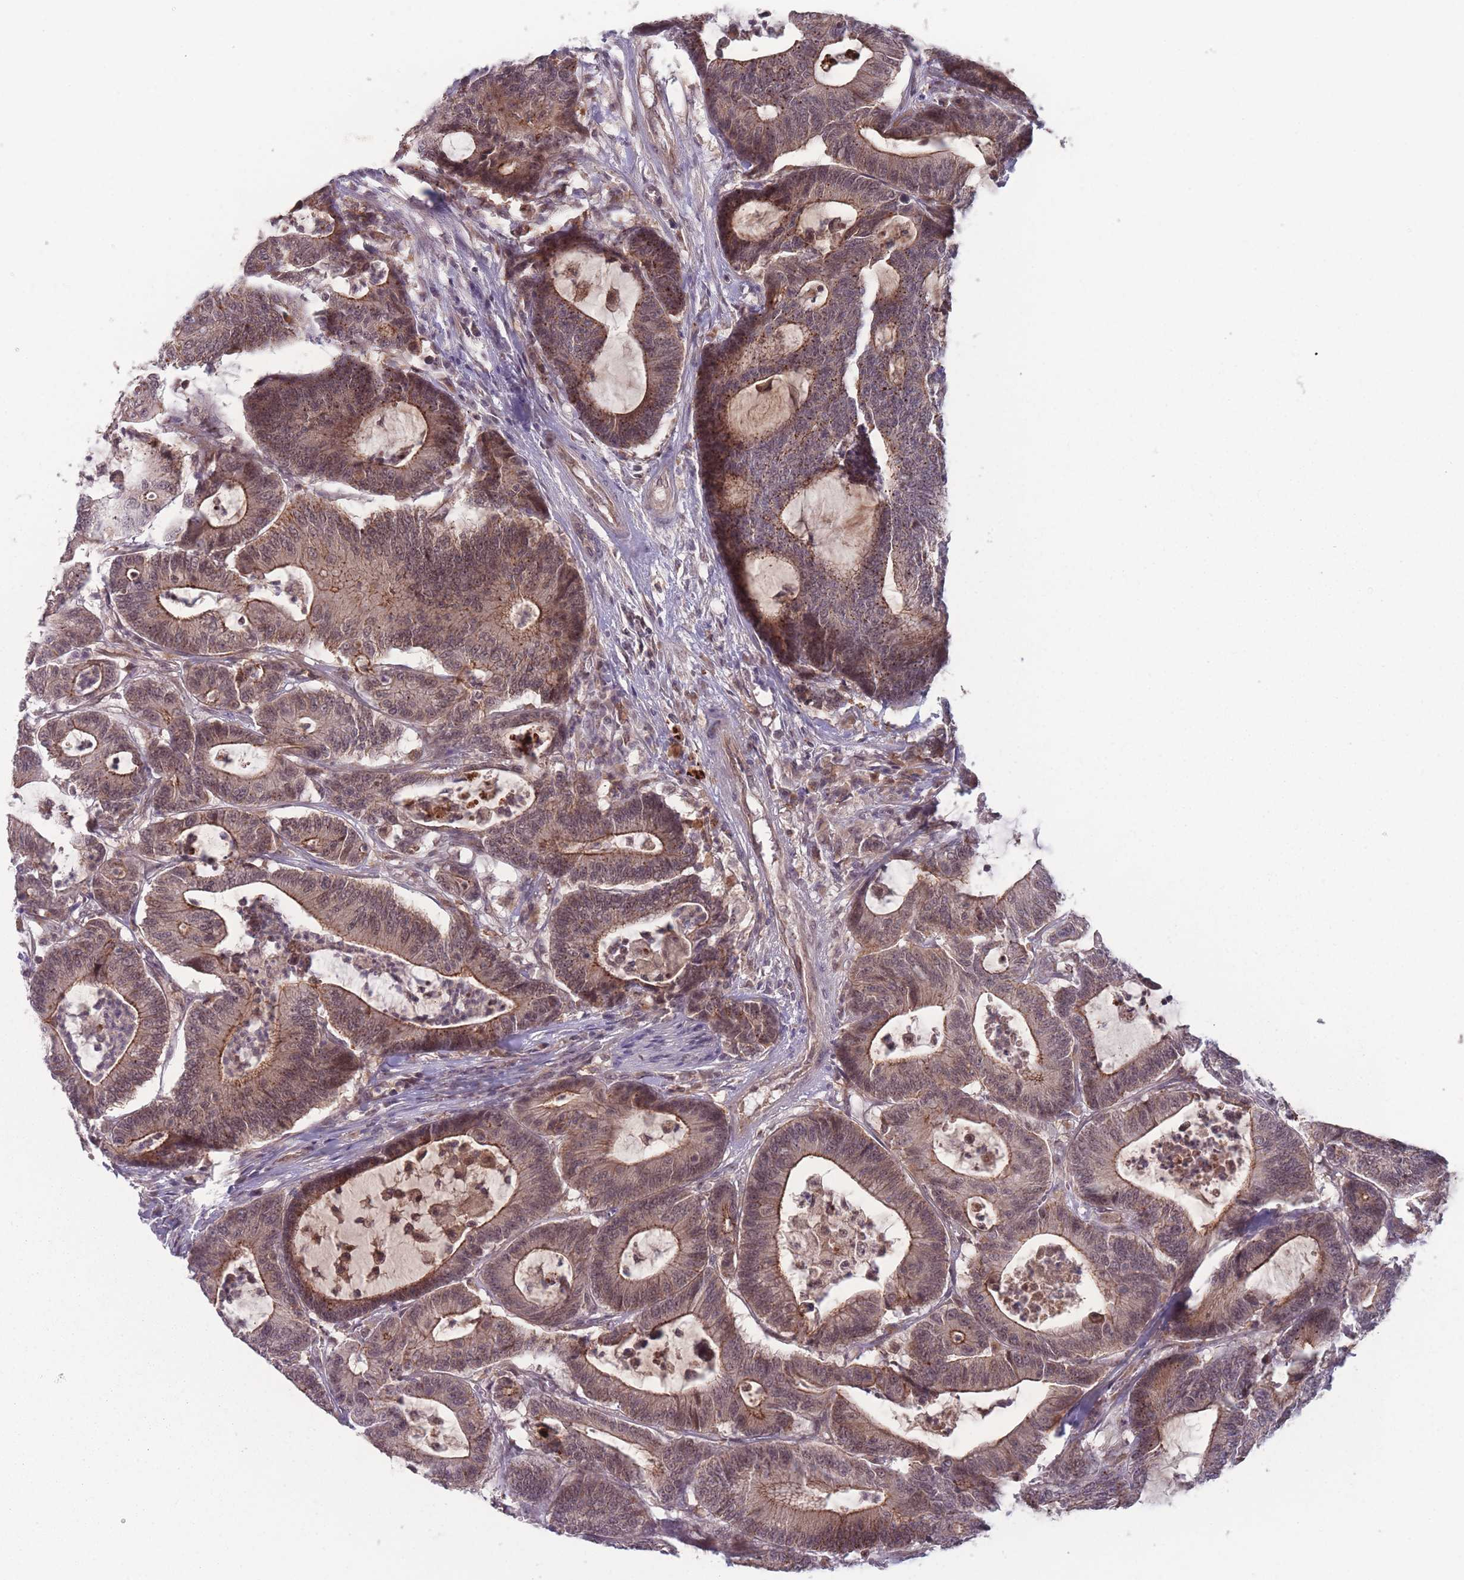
{"staining": {"intensity": "moderate", "quantity": ">75%", "location": "cytoplasmic/membranous,nuclear"}, "tissue": "colorectal cancer", "cell_type": "Tumor cells", "image_type": "cancer", "snomed": [{"axis": "morphology", "description": "Adenocarcinoma, NOS"}, {"axis": "topography", "description": "Colon"}], "caption": "Adenocarcinoma (colorectal) stained with DAB (3,3'-diaminobenzidine) immunohistochemistry (IHC) shows medium levels of moderate cytoplasmic/membranous and nuclear staining in approximately >75% of tumor cells.", "gene": "TMEM232", "patient": {"sex": "female", "age": 84}}